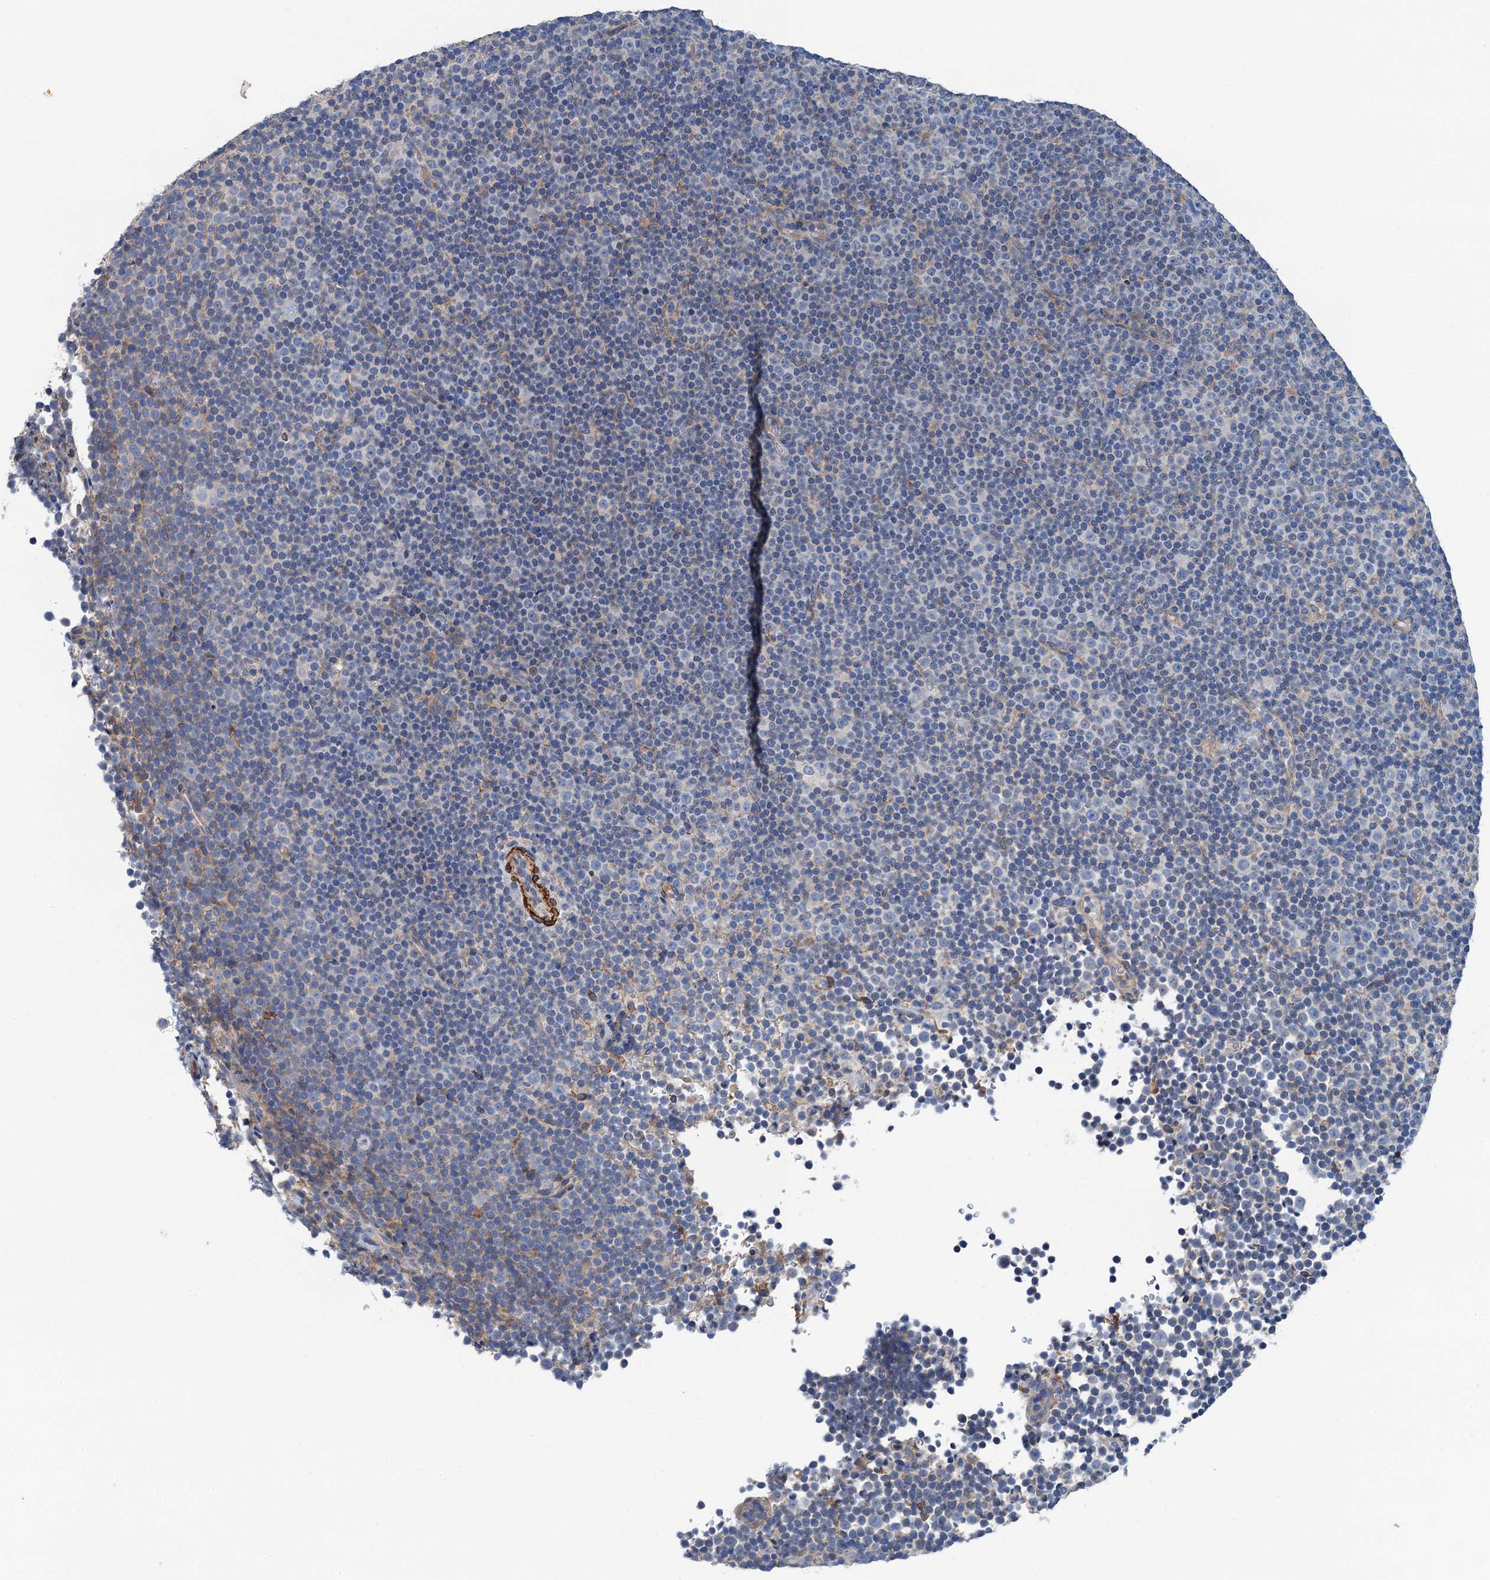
{"staining": {"intensity": "negative", "quantity": "none", "location": "none"}, "tissue": "lymphoma", "cell_type": "Tumor cells", "image_type": "cancer", "snomed": [{"axis": "morphology", "description": "Malignant lymphoma, non-Hodgkin's type, Low grade"}, {"axis": "topography", "description": "Lymph node"}], "caption": "Immunohistochemistry (IHC) photomicrograph of neoplastic tissue: lymphoma stained with DAB (3,3'-diaminobenzidine) demonstrates no significant protein staining in tumor cells.", "gene": "CSTPP1", "patient": {"sex": "female", "age": 67}}